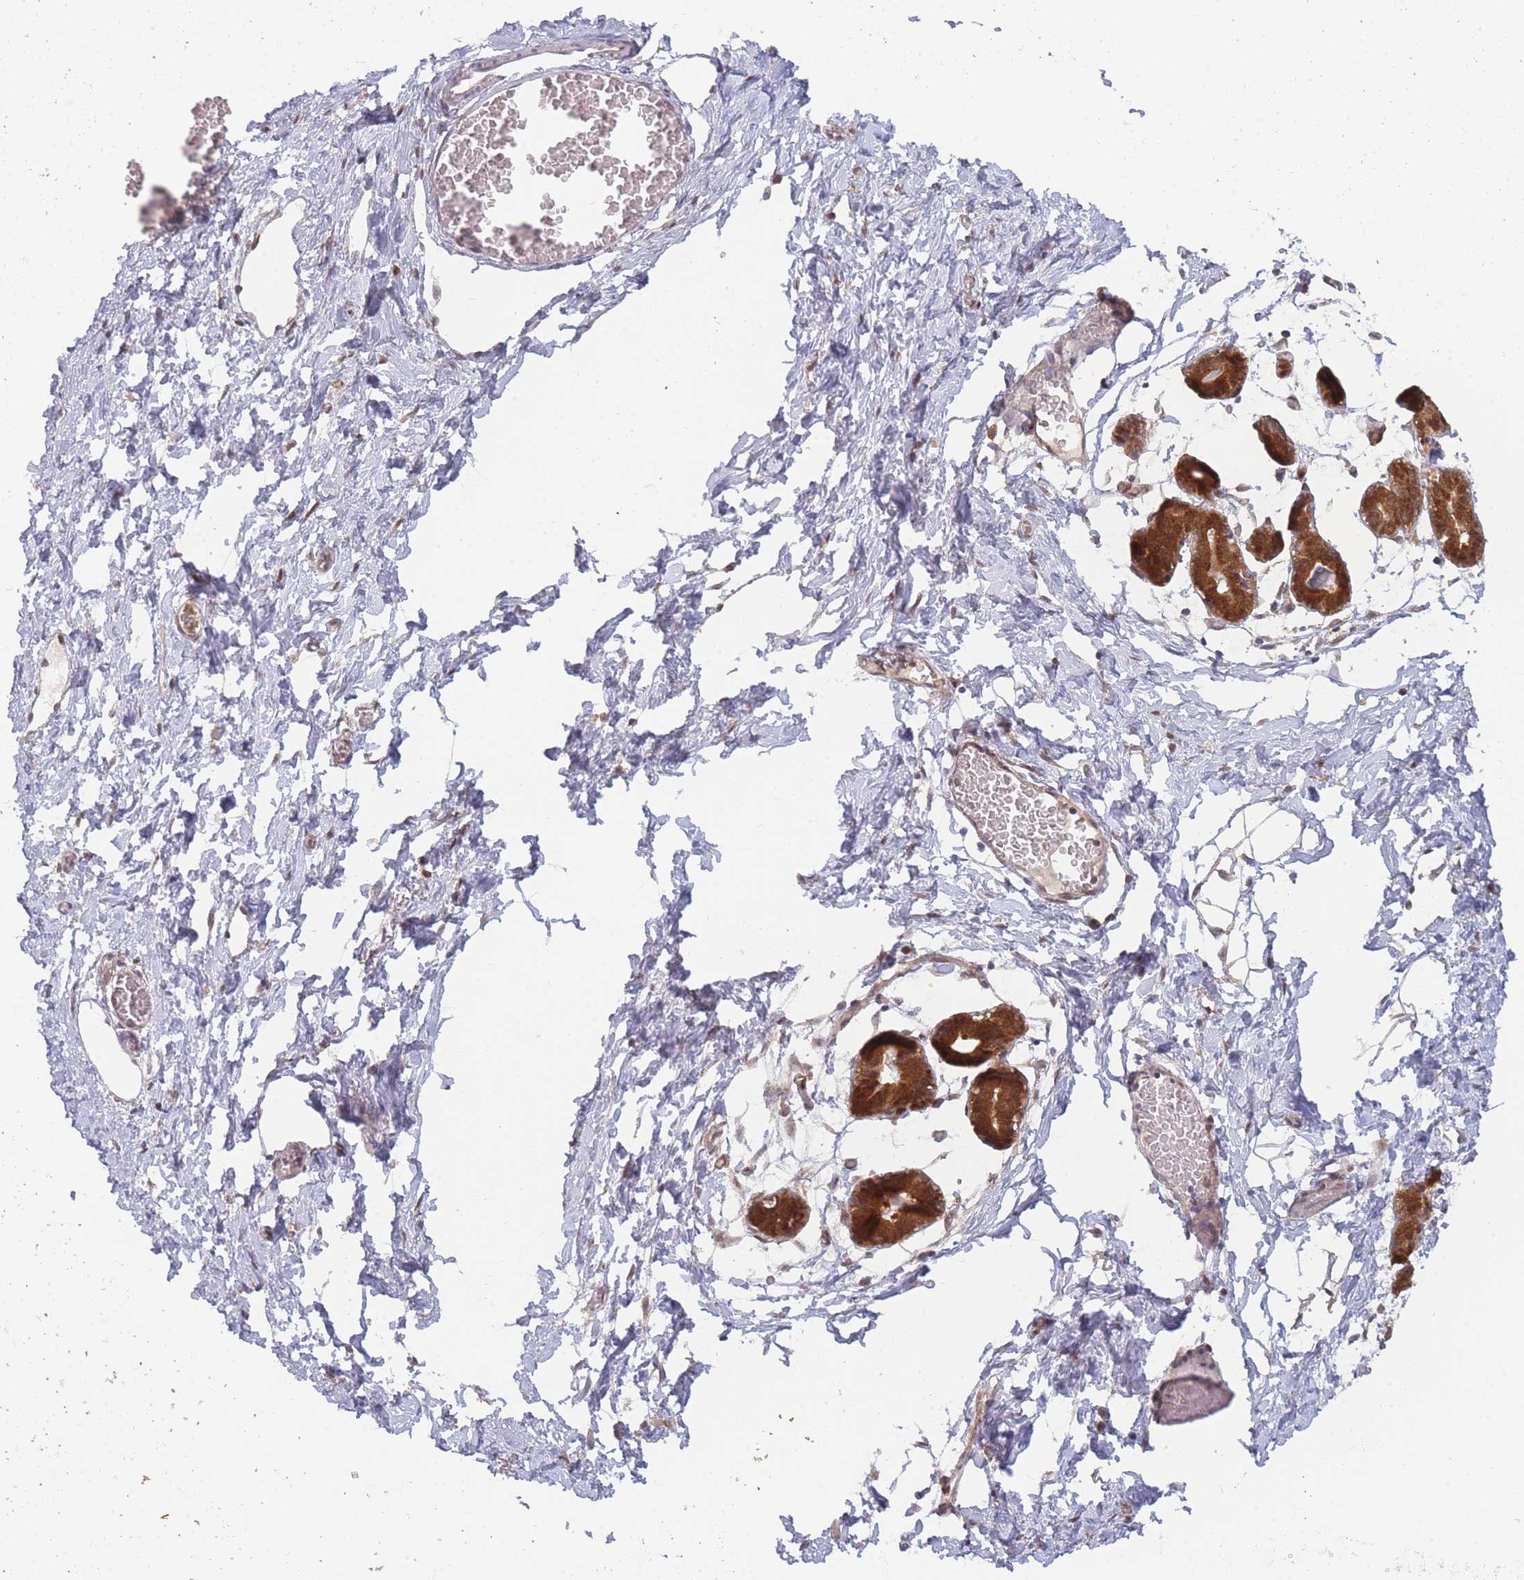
{"staining": {"intensity": "negative", "quantity": "none", "location": "none"}, "tissue": "breast", "cell_type": "Adipocytes", "image_type": "normal", "snomed": [{"axis": "morphology", "description": "Normal tissue, NOS"}, {"axis": "topography", "description": "Breast"}], "caption": "The photomicrograph exhibits no significant staining in adipocytes of breast. (DAB immunohistochemistry with hematoxylin counter stain).", "gene": "MRI1", "patient": {"sex": "female", "age": 27}}